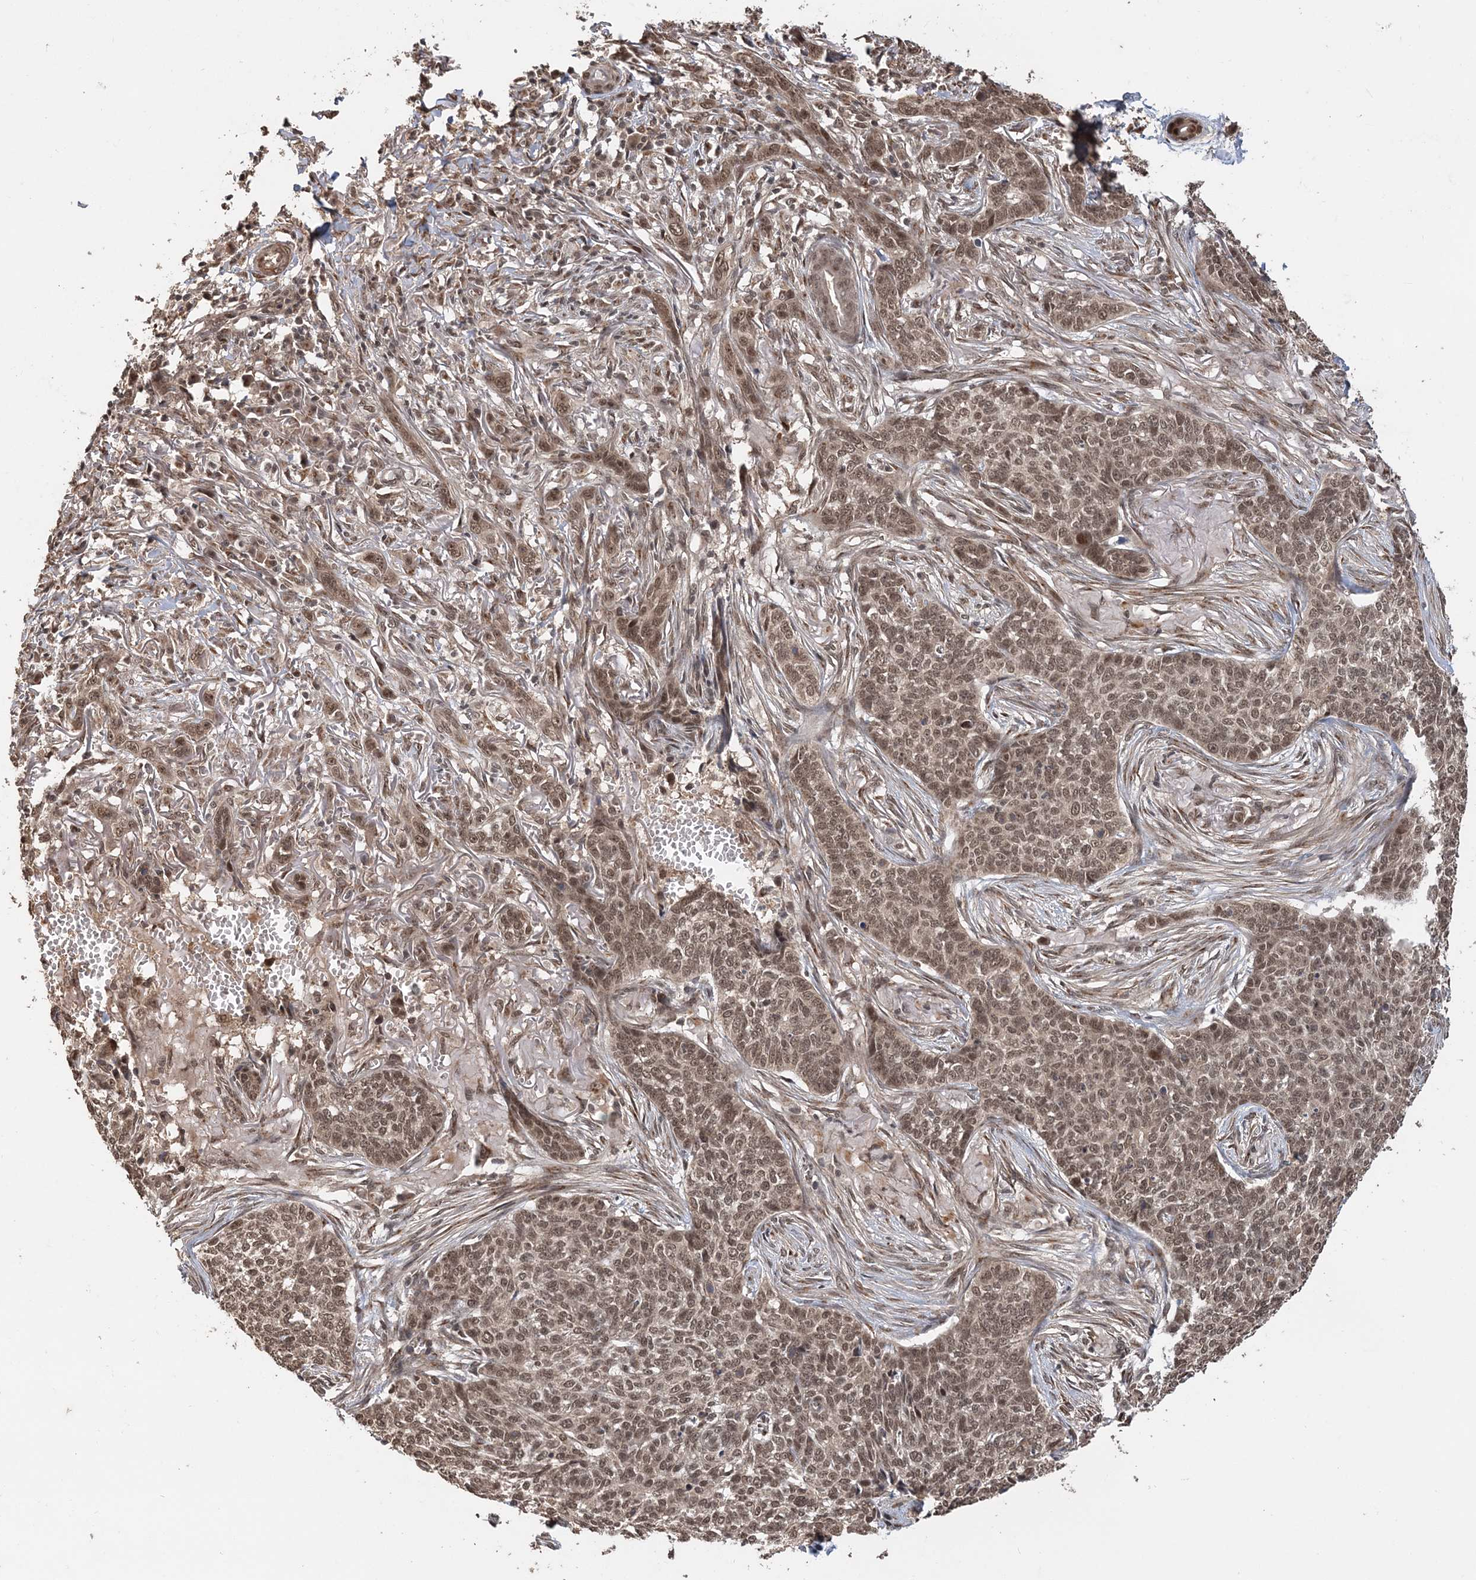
{"staining": {"intensity": "moderate", "quantity": ">75%", "location": "nuclear"}, "tissue": "skin cancer", "cell_type": "Tumor cells", "image_type": "cancer", "snomed": [{"axis": "morphology", "description": "Basal cell carcinoma"}, {"axis": "topography", "description": "Skin"}], "caption": "High-magnification brightfield microscopy of skin cancer (basal cell carcinoma) stained with DAB (brown) and counterstained with hematoxylin (blue). tumor cells exhibit moderate nuclear positivity is seen in about>75% of cells.", "gene": "TSHZ2", "patient": {"sex": "male", "age": 85}}